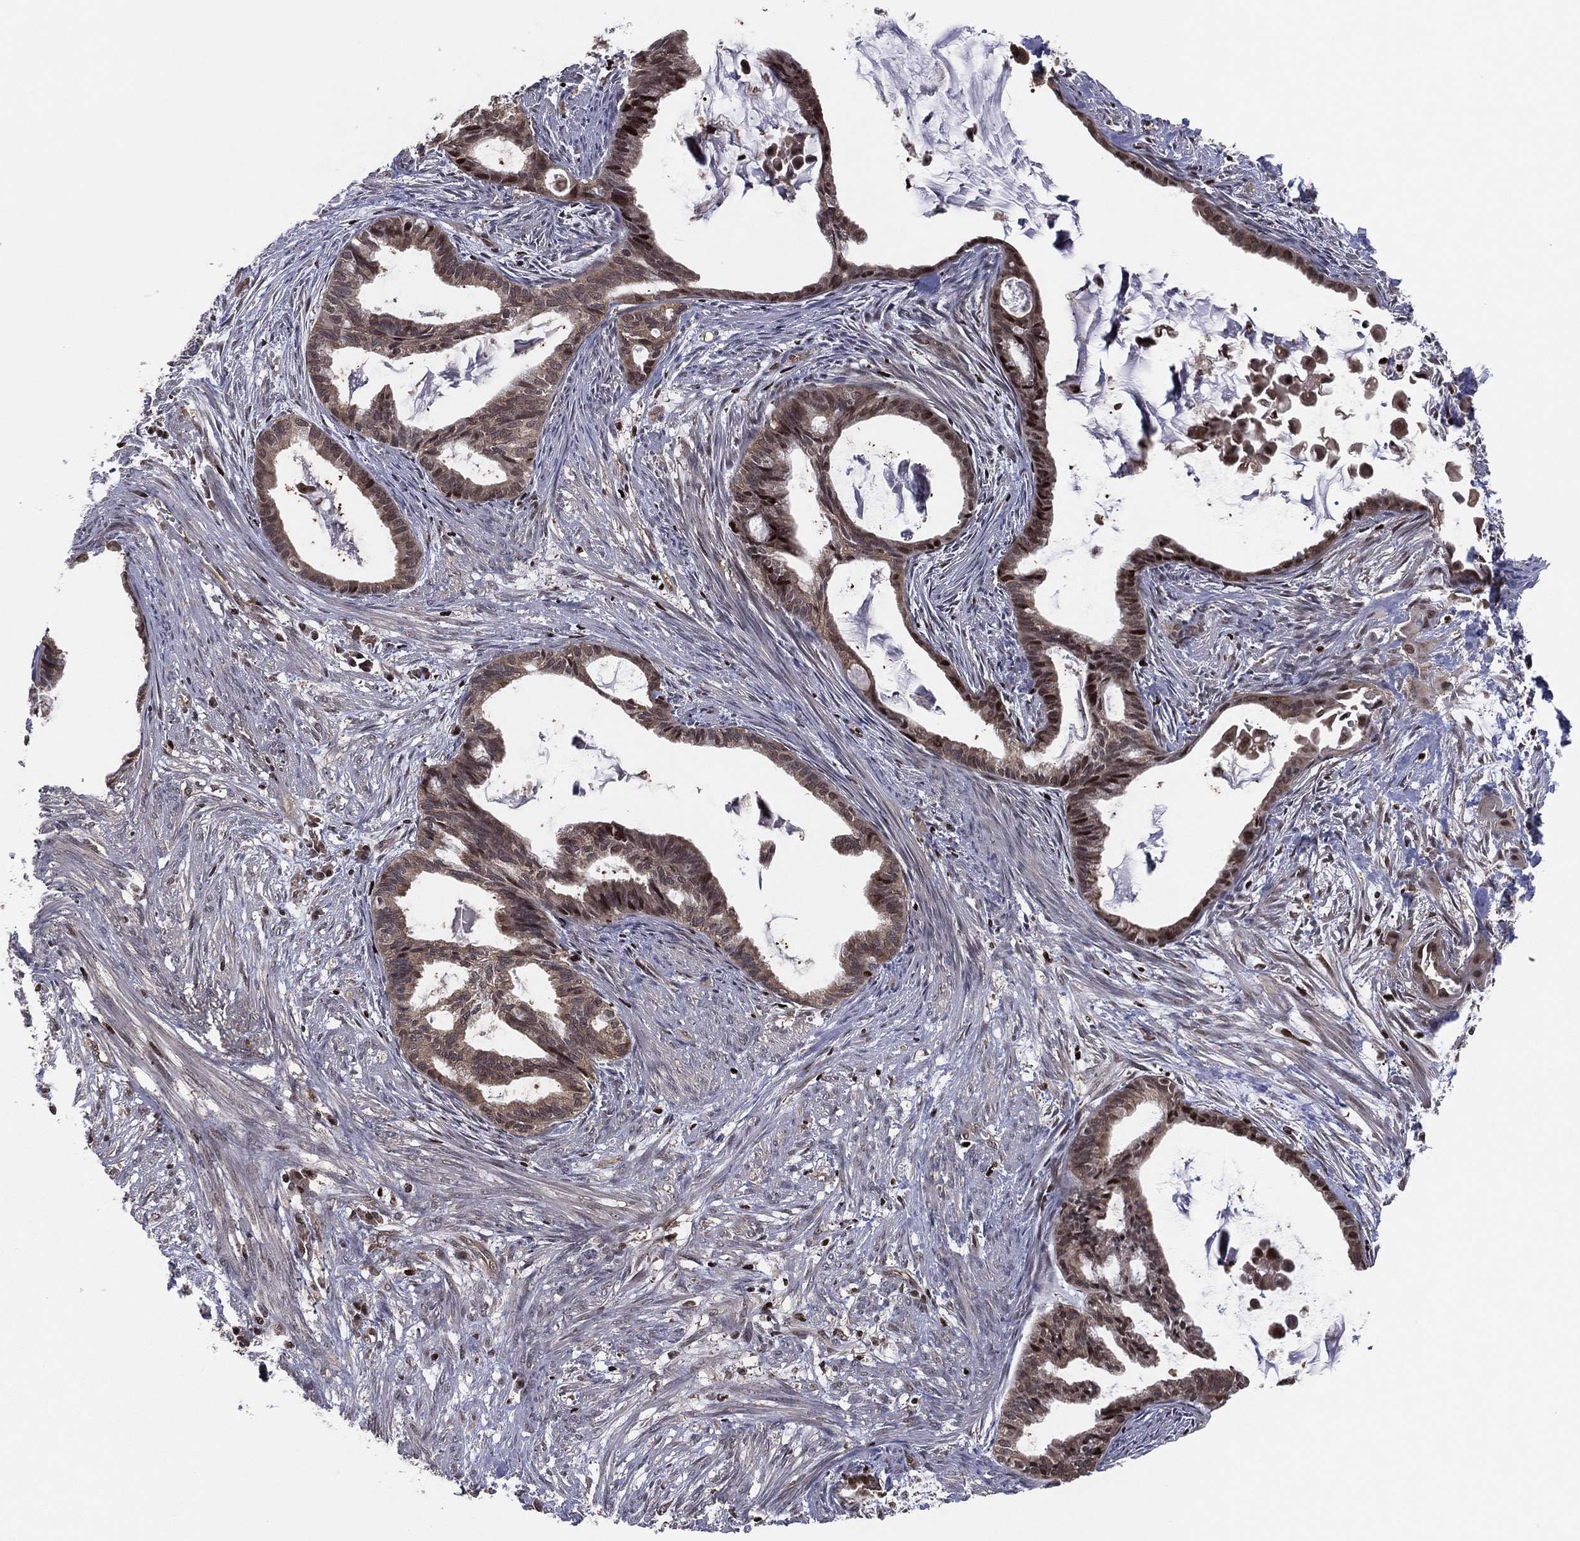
{"staining": {"intensity": "moderate", "quantity": "25%-75%", "location": "cytoplasmic/membranous,nuclear"}, "tissue": "endometrial cancer", "cell_type": "Tumor cells", "image_type": "cancer", "snomed": [{"axis": "morphology", "description": "Adenocarcinoma, NOS"}, {"axis": "topography", "description": "Endometrium"}], "caption": "IHC of human endometrial adenocarcinoma exhibits medium levels of moderate cytoplasmic/membranous and nuclear expression in about 25%-75% of tumor cells. IHC stains the protein of interest in brown and the nuclei are stained blue.", "gene": "PSMA1", "patient": {"sex": "female", "age": 86}}